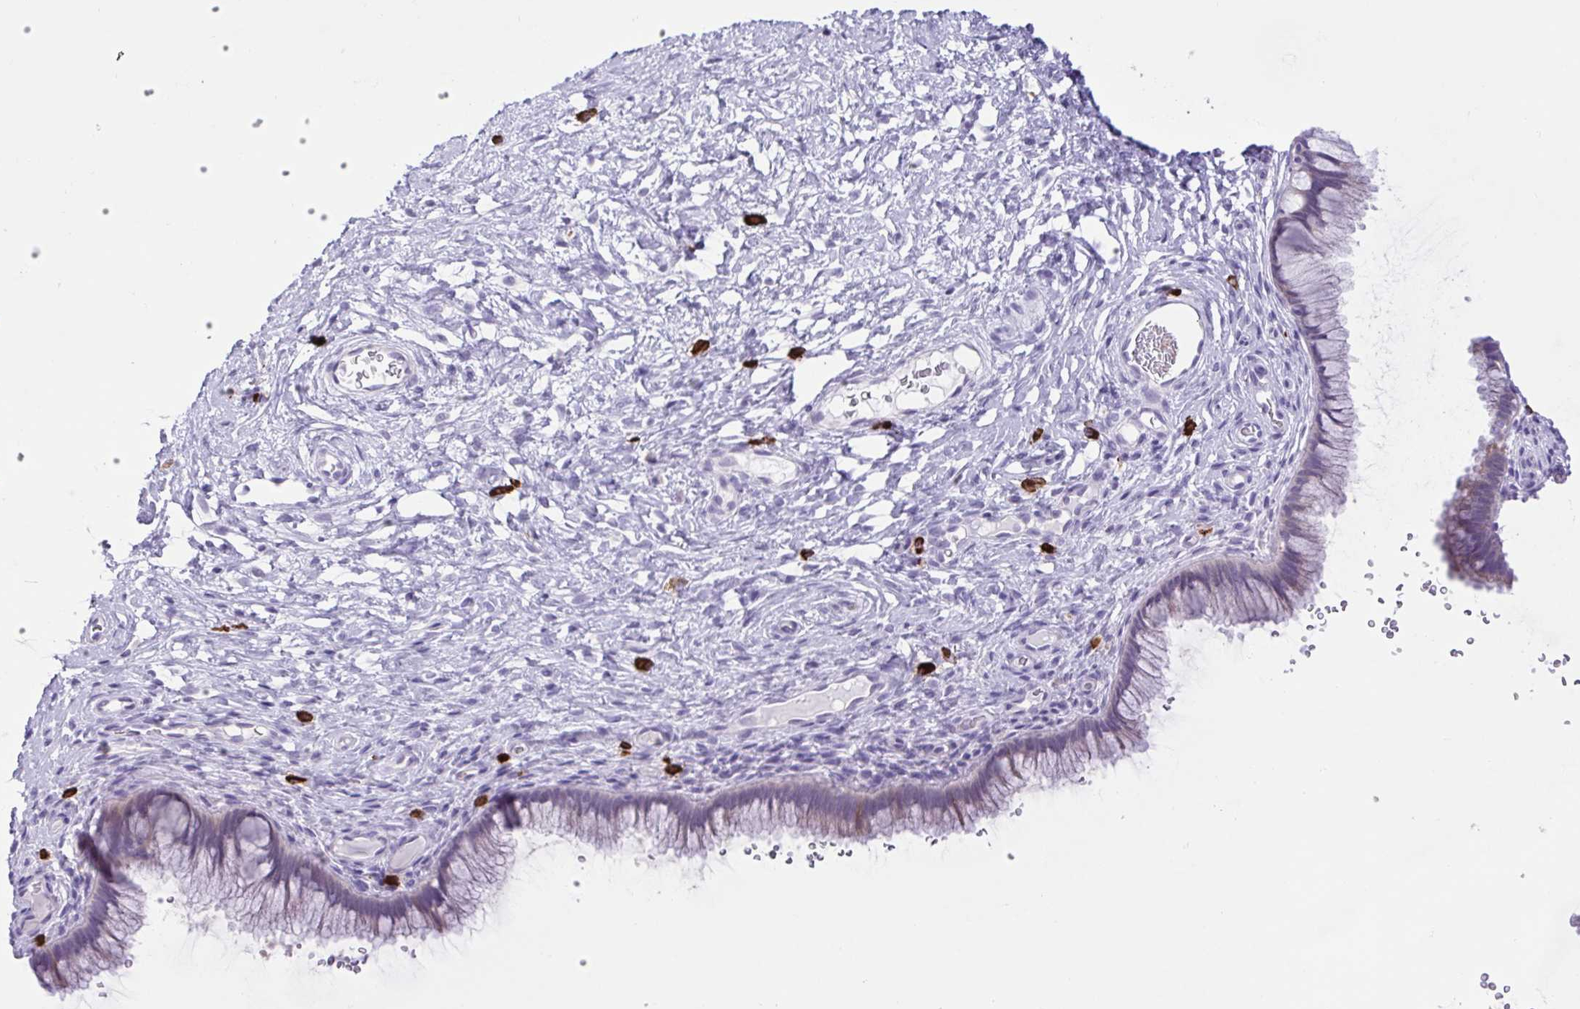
{"staining": {"intensity": "negative", "quantity": "none", "location": "none"}, "tissue": "cervix", "cell_type": "Glandular cells", "image_type": "normal", "snomed": [{"axis": "morphology", "description": "Normal tissue, NOS"}, {"axis": "topography", "description": "Cervix"}], "caption": "Immunohistochemical staining of unremarkable cervix exhibits no significant expression in glandular cells.", "gene": "FAM177B", "patient": {"sex": "female", "age": 34}}